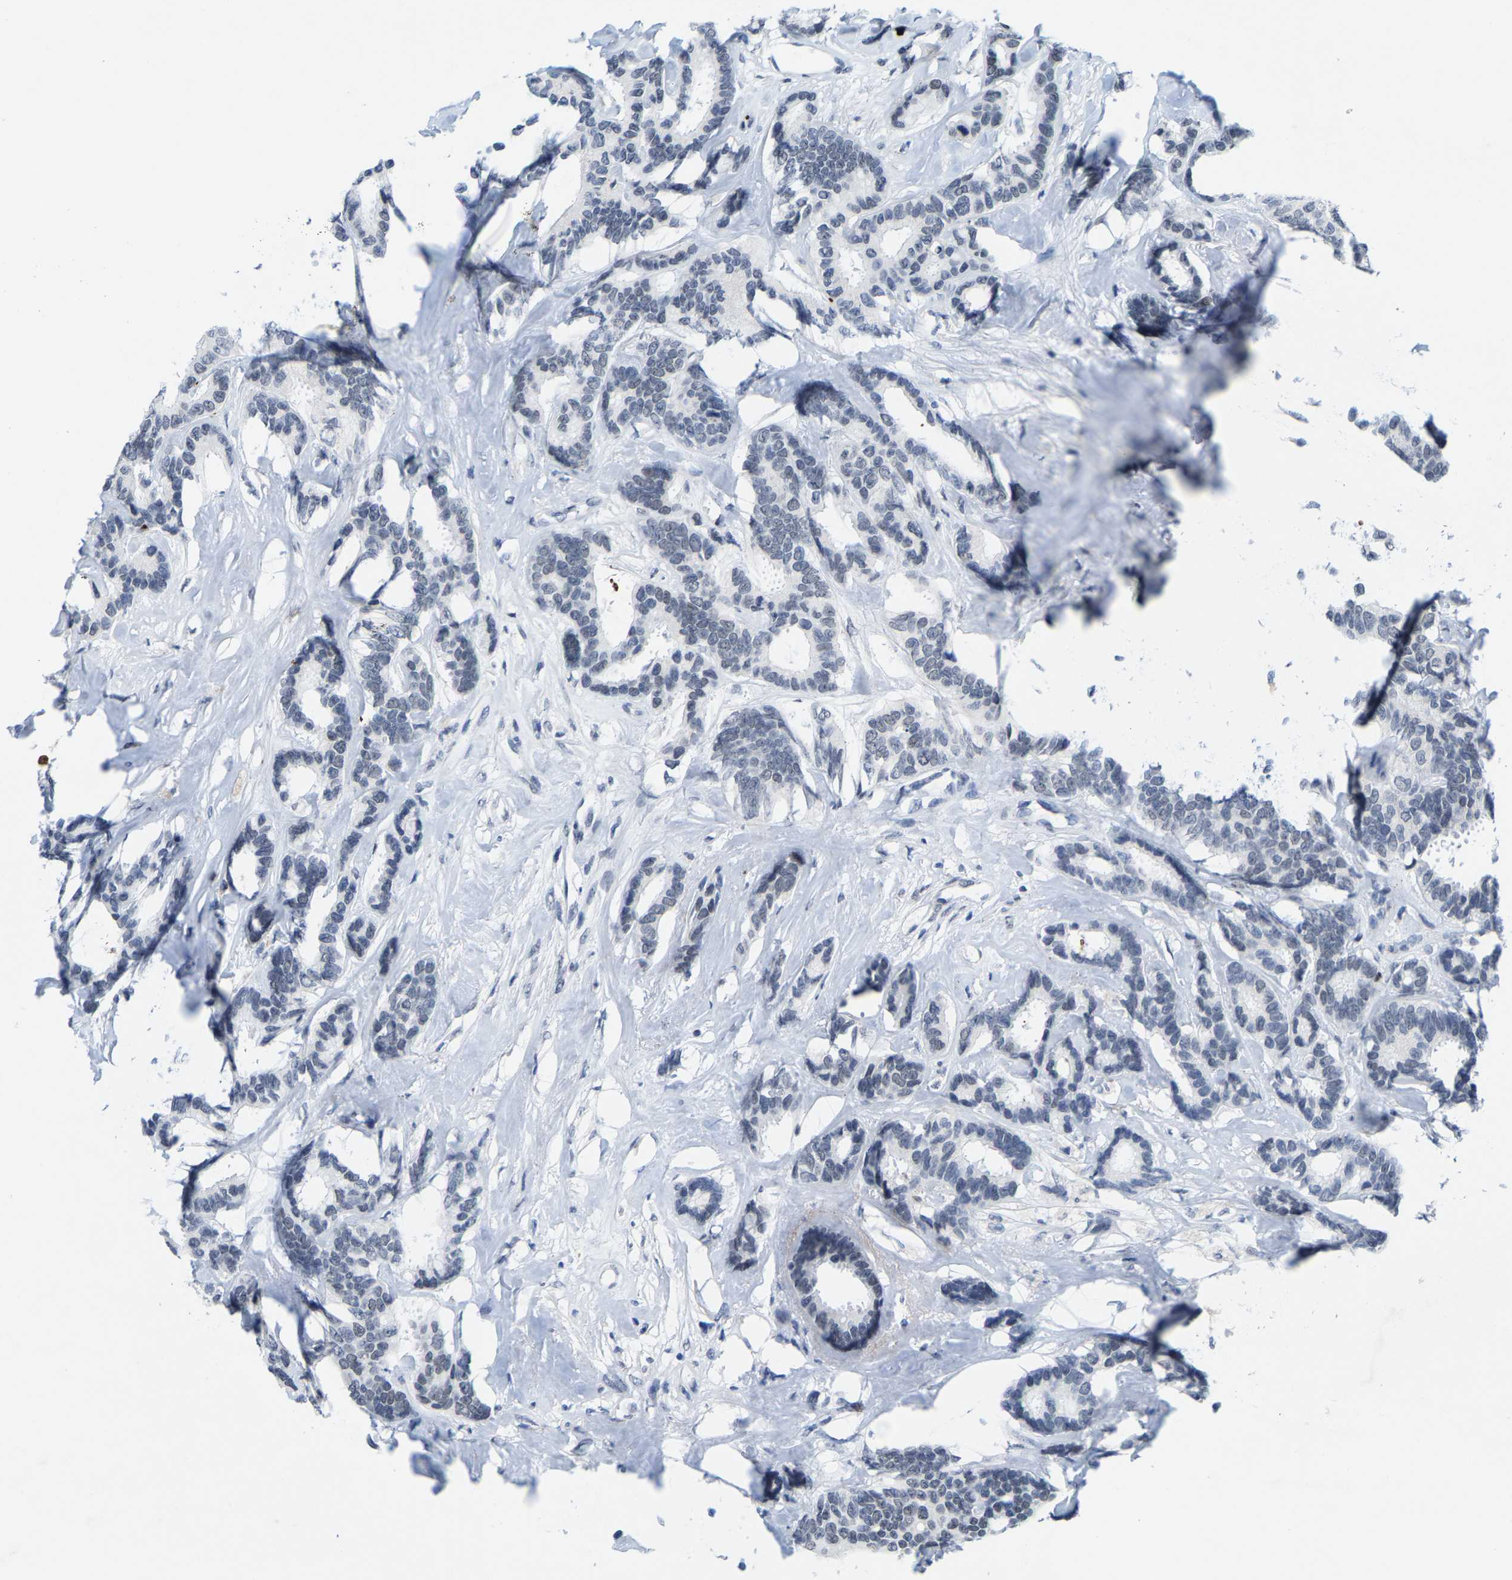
{"staining": {"intensity": "negative", "quantity": "none", "location": "none"}, "tissue": "breast cancer", "cell_type": "Tumor cells", "image_type": "cancer", "snomed": [{"axis": "morphology", "description": "Duct carcinoma"}, {"axis": "topography", "description": "Breast"}], "caption": "DAB immunohistochemical staining of human invasive ductal carcinoma (breast) shows no significant expression in tumor cells. (Immunohistochemistry (ihc), brightfield microscopy, high magnification).", "gene": "SETD1B", "patient": {"sex": "female", "age": 87}}